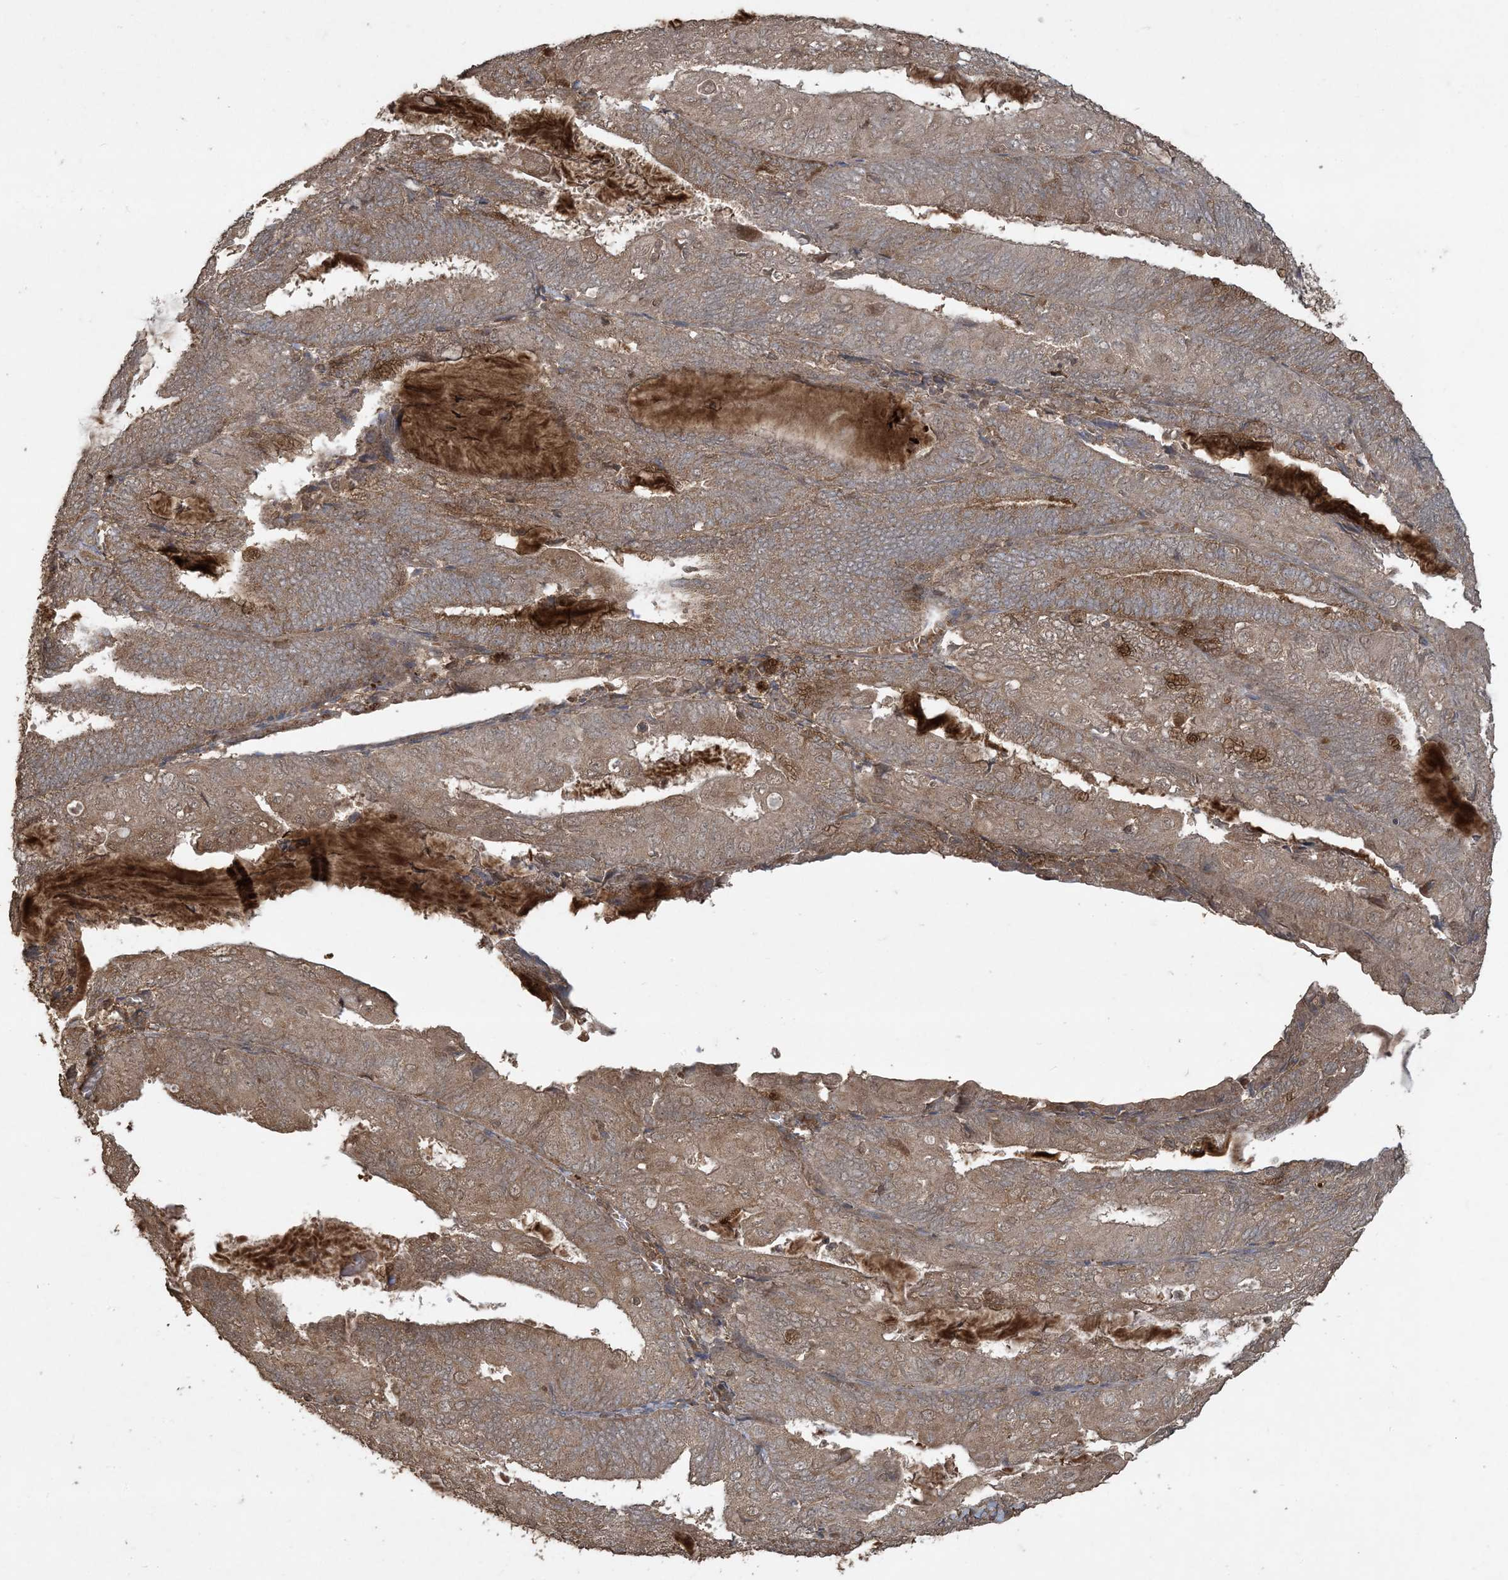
{"staining": {"intensity": "moderate", "quantity": ">75%", "location": "cytoplasmic/membranous"}, "tissue": "endometrial cancer", "cell_type": "Tumor cells", "image_type": "cancer", "snomed": [{"axis": "morphology", "description": "Adenocarcinoma, NOS"}, {"axis": "topography", "description": "Endometrium"}], "caption": "Immunohistochemical staining of adenocarcinoma (endometrial) displays moderate cytoplasmic/membranous protein positivity in about >75% of tumor cells.", "gene": "EFCAB8", "patient": {"sex": "female", "age": 81}}